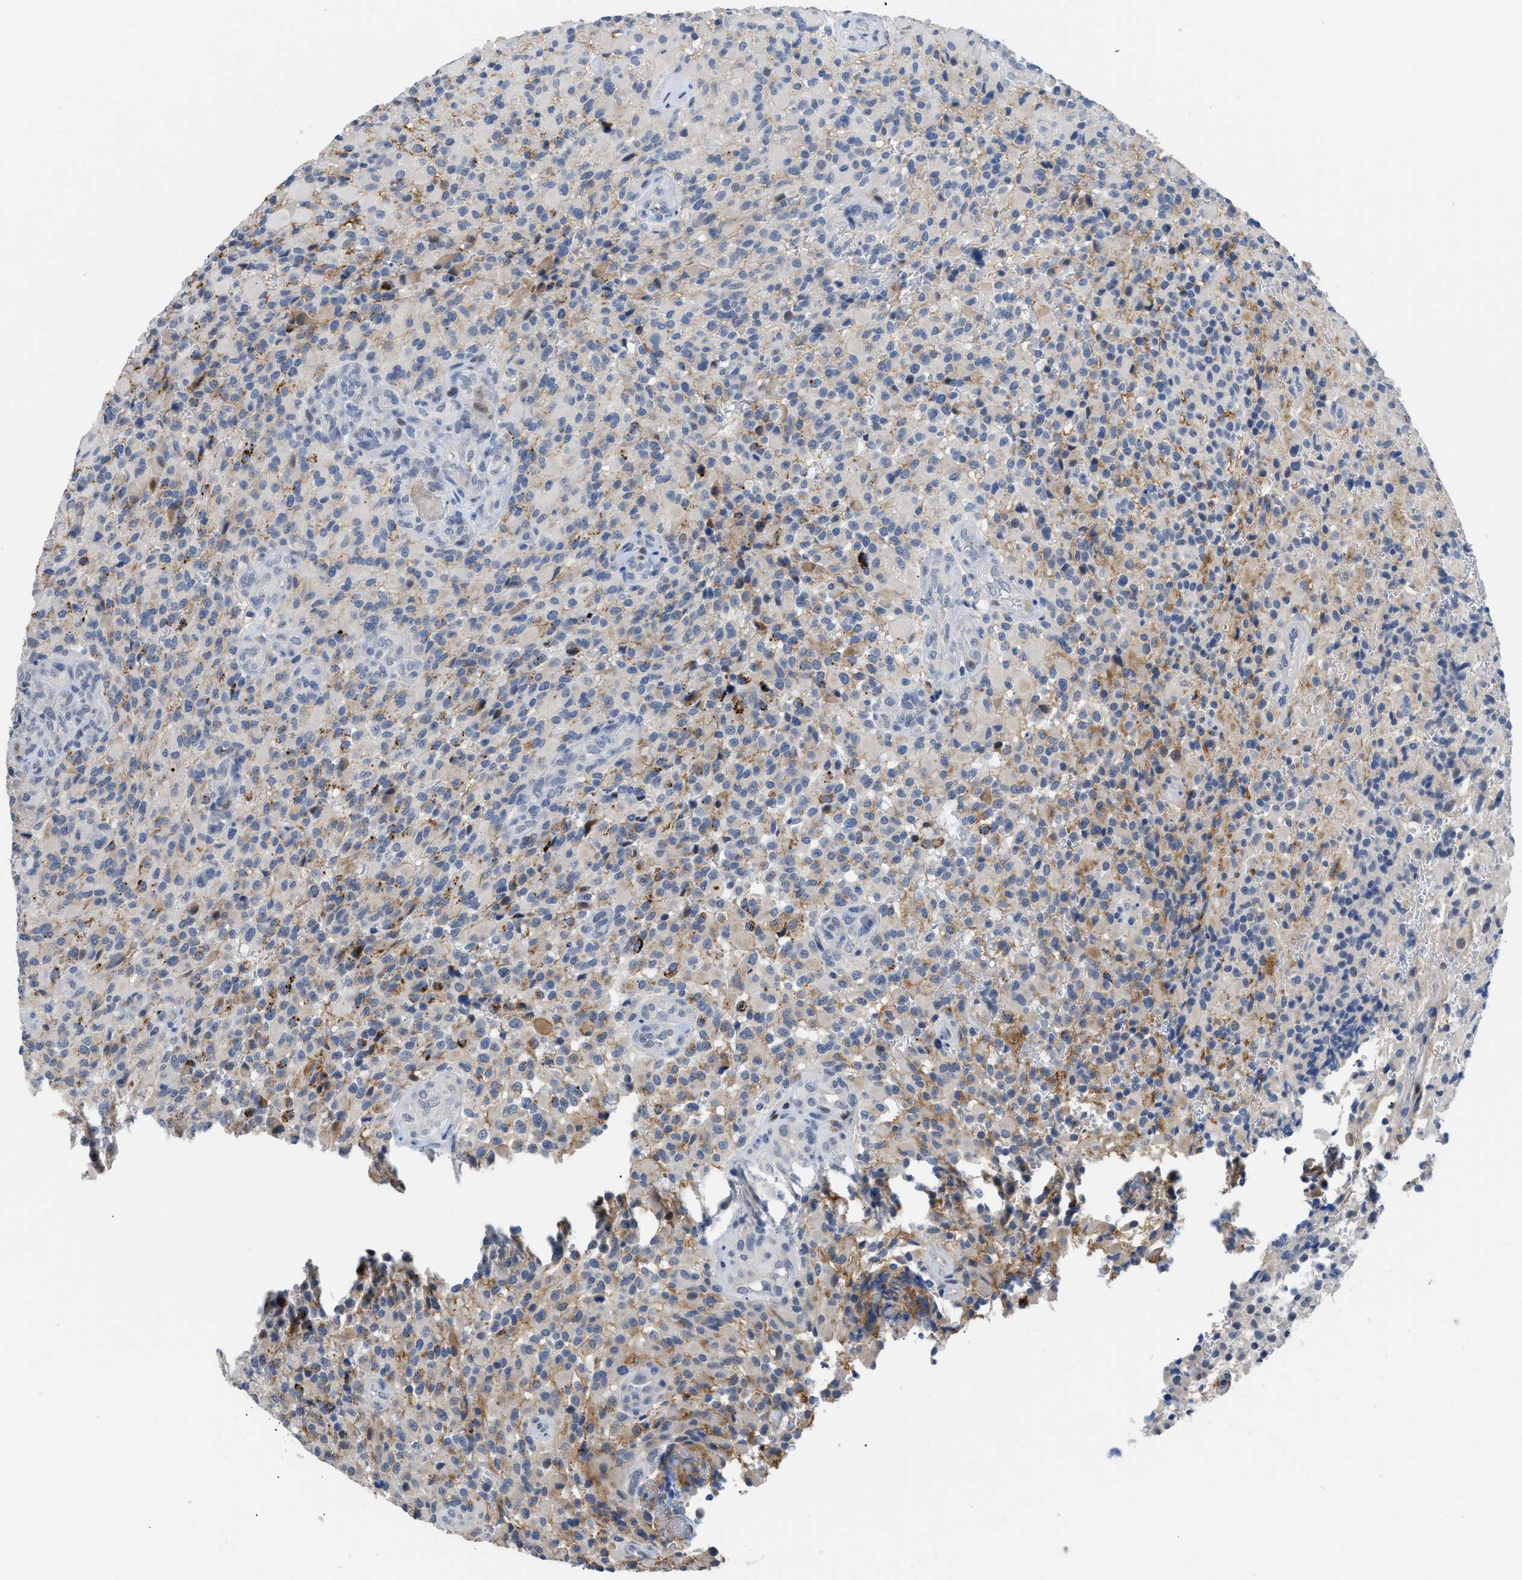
{"staining": {"intensity": "weak", "quantity": "25%-75%", "location": "cytoplasmic/membranous"}, "tissue": "glioma", "cell_type": "Tumor cells", "image_type": "cancer", "snomed": [{"axis": "morphology", "description": "Glioma, malignant, High grade"}, {"axis": "topography", "description": "Brain"}], "caption": "Tumor cells demonstrate low levels of weak cytoplasmic/membranous staining in approximately 25%-75% of cells in glioma. Using DAB (3,3'-diaminobenzidine) (brown) and hematoxylin (blue) stains, captured at high magnification using brightfield microscopy.", "gene": "OR9K2", "patient": {"sex": "male", "age": 71}}